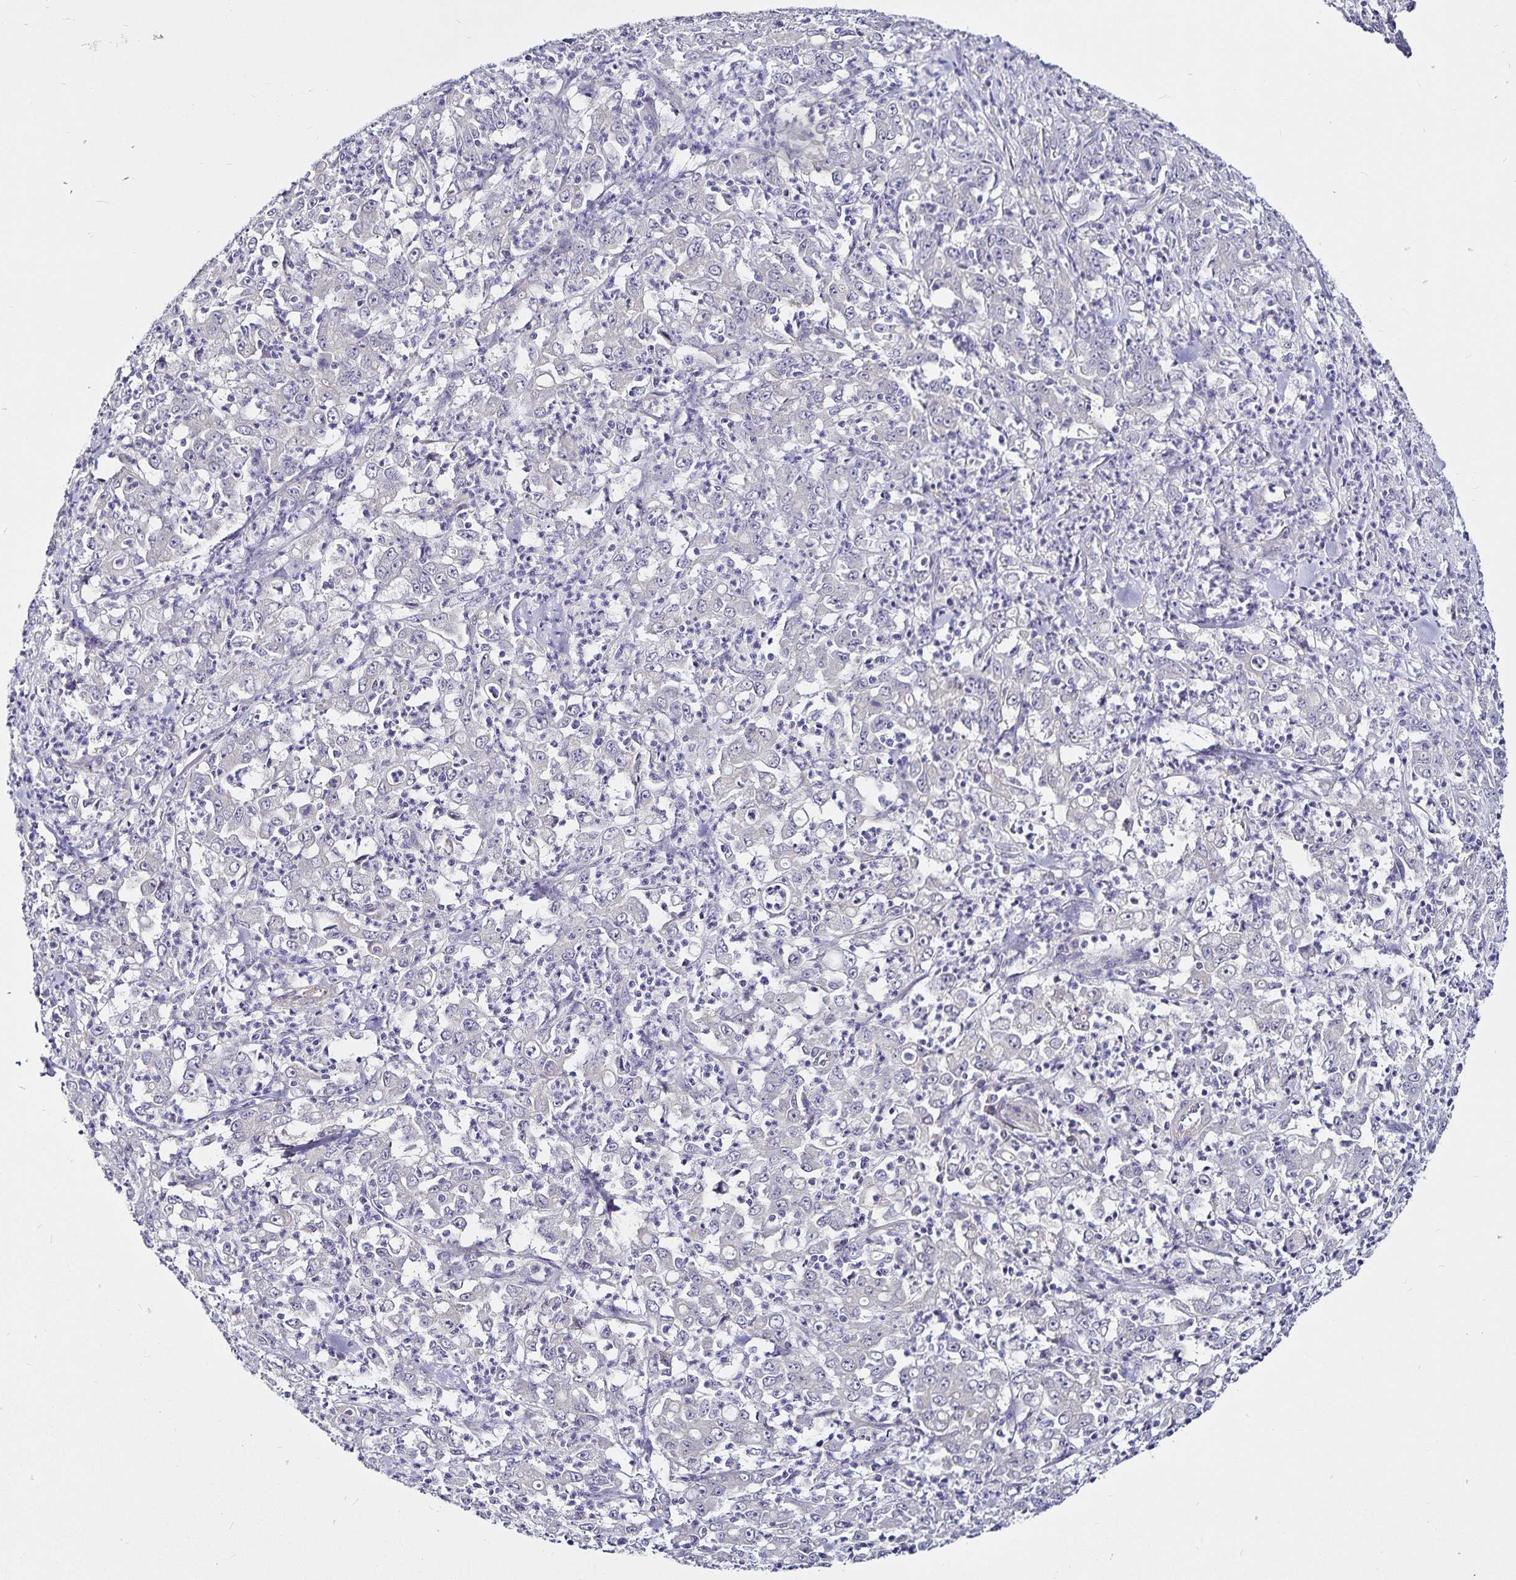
{"staining": {"intensity": "negative", "quantity": "none", "location": "none"}, "tissue": "stomach cancer", "cell_type": "Tumor cells", "image_type": "cancer", "snomed": [{"axis": "morphology", "description": "Adenocarcinoma, NOS"}, {"axis": "topography", "description": "Stomach, lower"}], "caption": "Tumor cells show no significant protein expression in stomach cancer (adenocarcinoma).", "gene": "GNG12", "patient": {"sex": "female", "age": 71}}